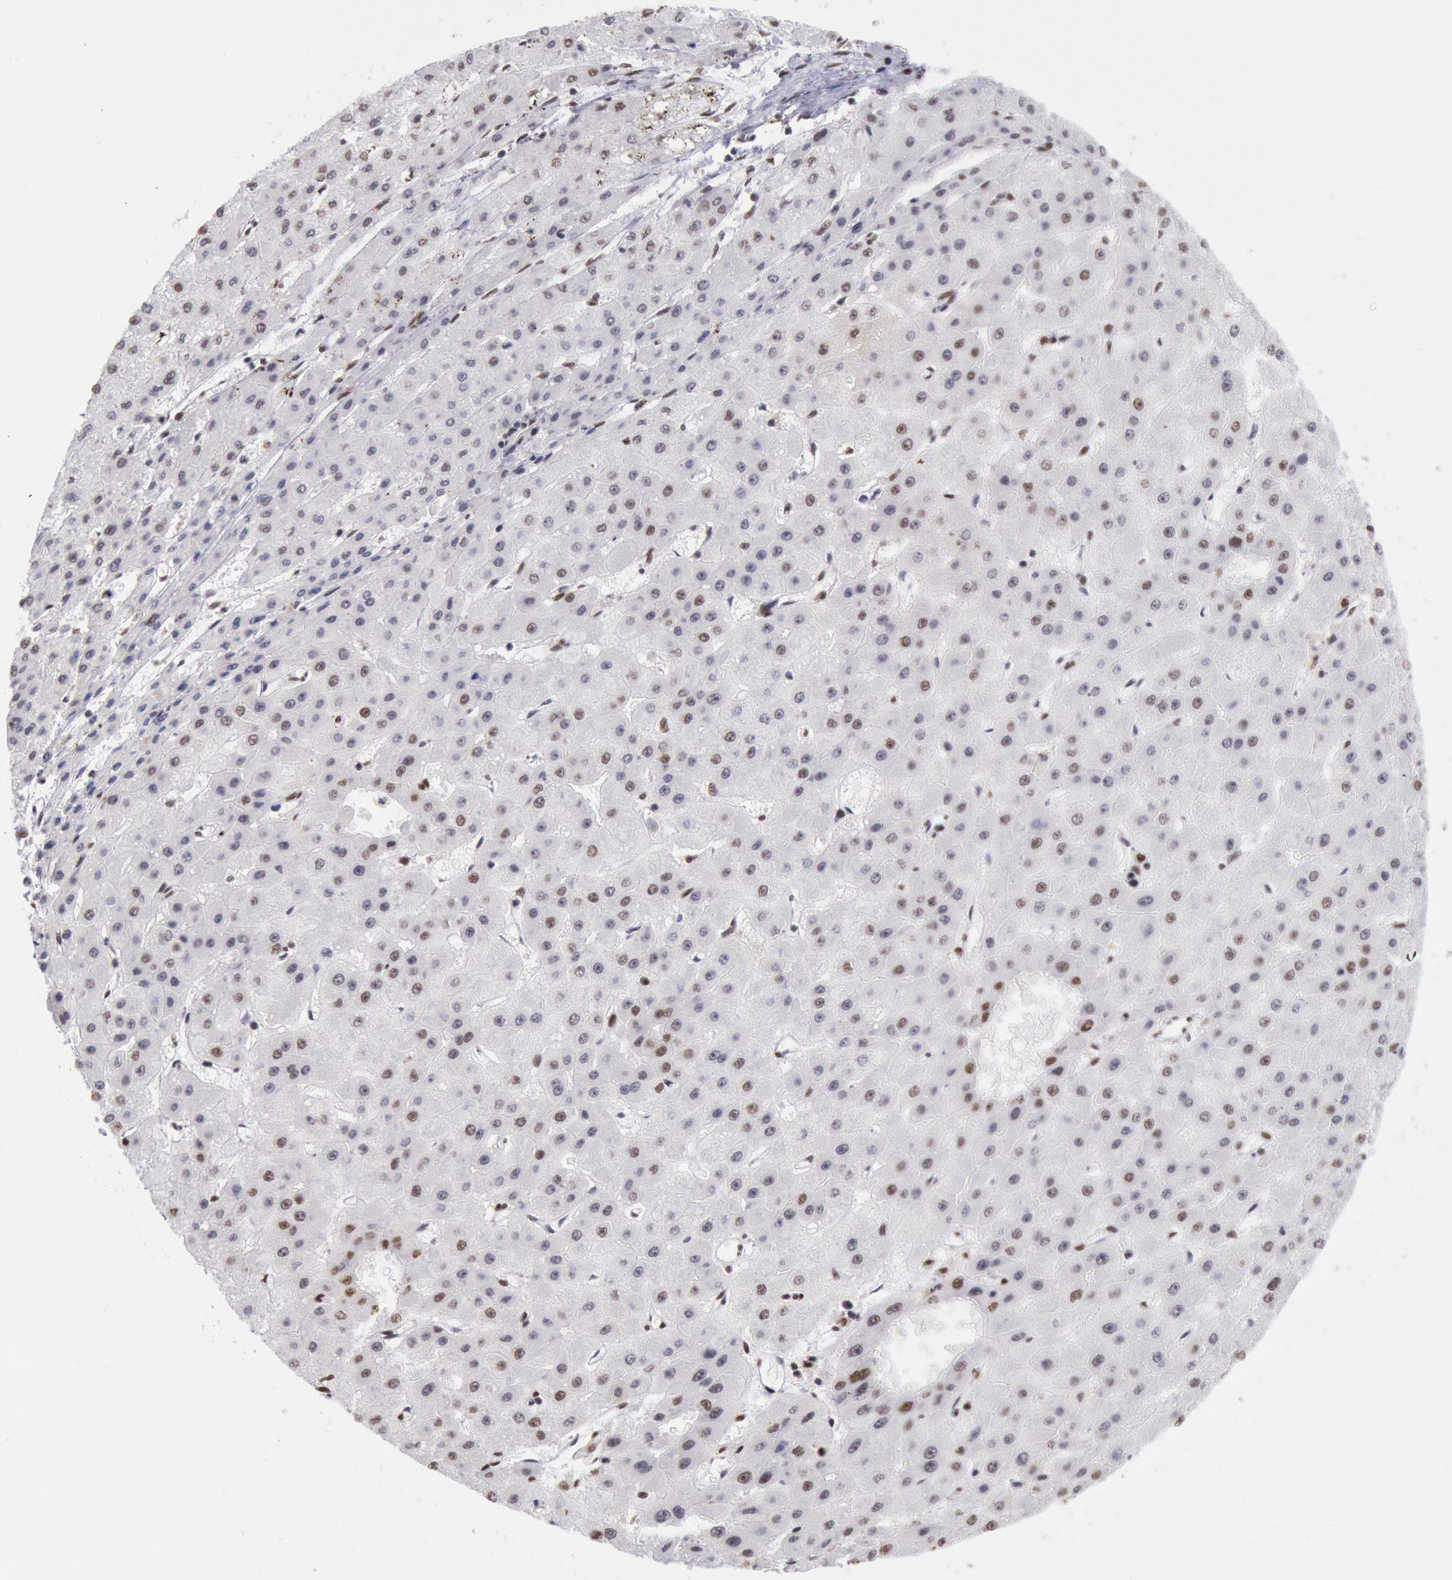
{"staining": {"intensity": "weak", "quantity": ">75%", "location": "nuclear"}, "tissue": "liver cancer", "cell_type": "Tumor cells", "image_type": "cancer", "snomed": [{"axis": "morphology", "description": "Carcinoma, Hepatocellular, NOS"}, {"axis": "topography", "description": "Liver"}], "caption": "DAB (3,3'-diaminobenzidine) immunohistochemical staining of human liver hepatocellular carcinoma displays weak nuclear protein staining in approximately >75% of tumor cells. Nuclei are stained in blue.", "gene": "SNRPD3", "patient": {"sex": "female", "age": 52}}